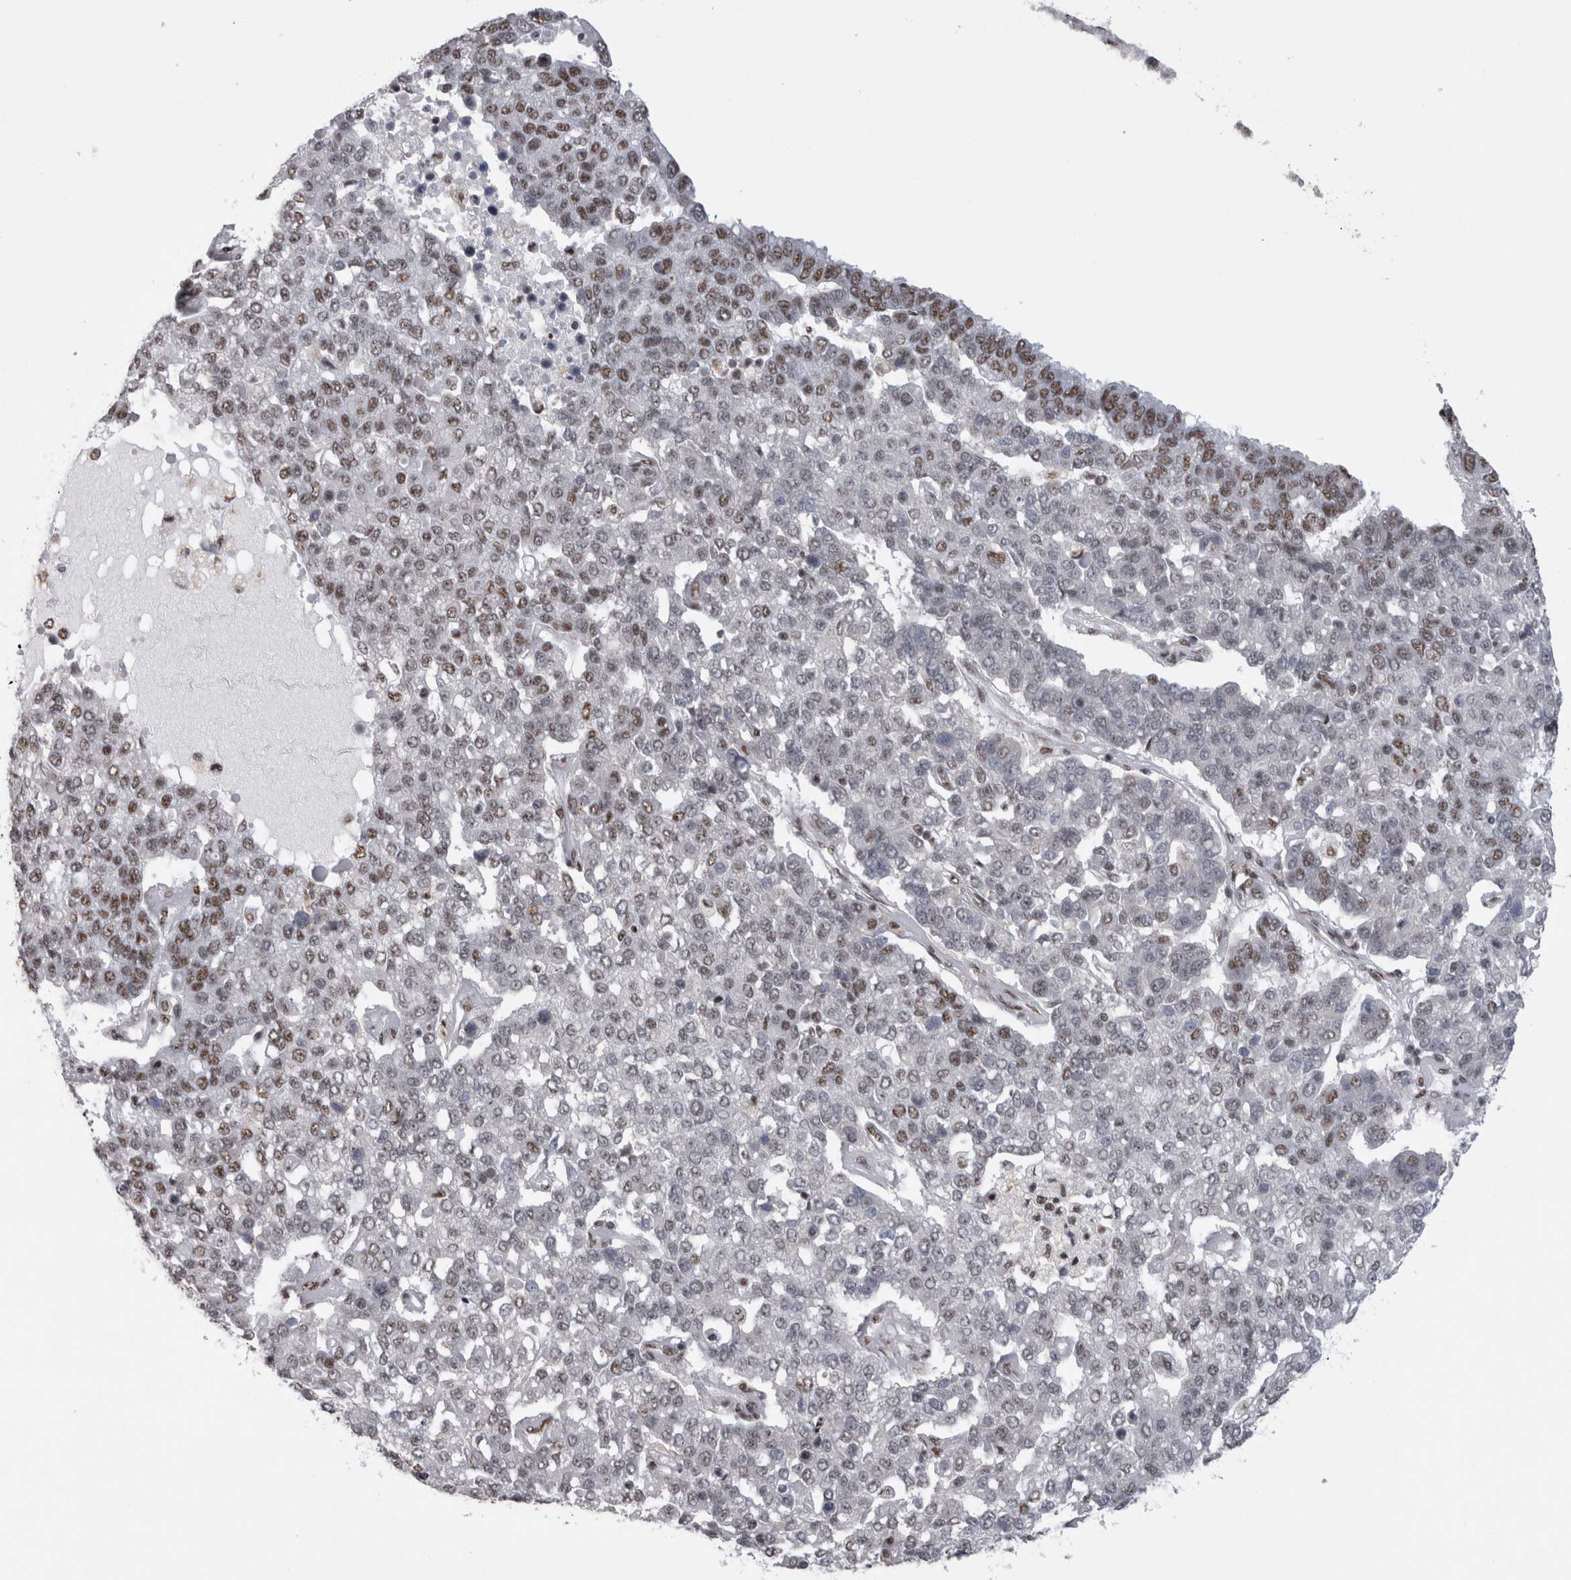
{"staining": {"intensity": "moderate", "quantity": "25%-75%", "location": "nuclear"}, "tissue": "pancreatic cancer", "cell_type": "Tumor cells", "image_type": "cancer", "snomed": [{"axis": "morphology", "description": "Adenocarcinoma, NOS"}, {"axis": "topography", "description": "Pancreas"}], "caption": "Approximately 25%-75% of tumor cells in human adenocarcinoma (pancreatic) demonstrate moderate nuclear protein expression as visualized by brown immunohistochemical staining.", "gene": "CDK11A", "patient": {"sex": "female", "age": 61}}